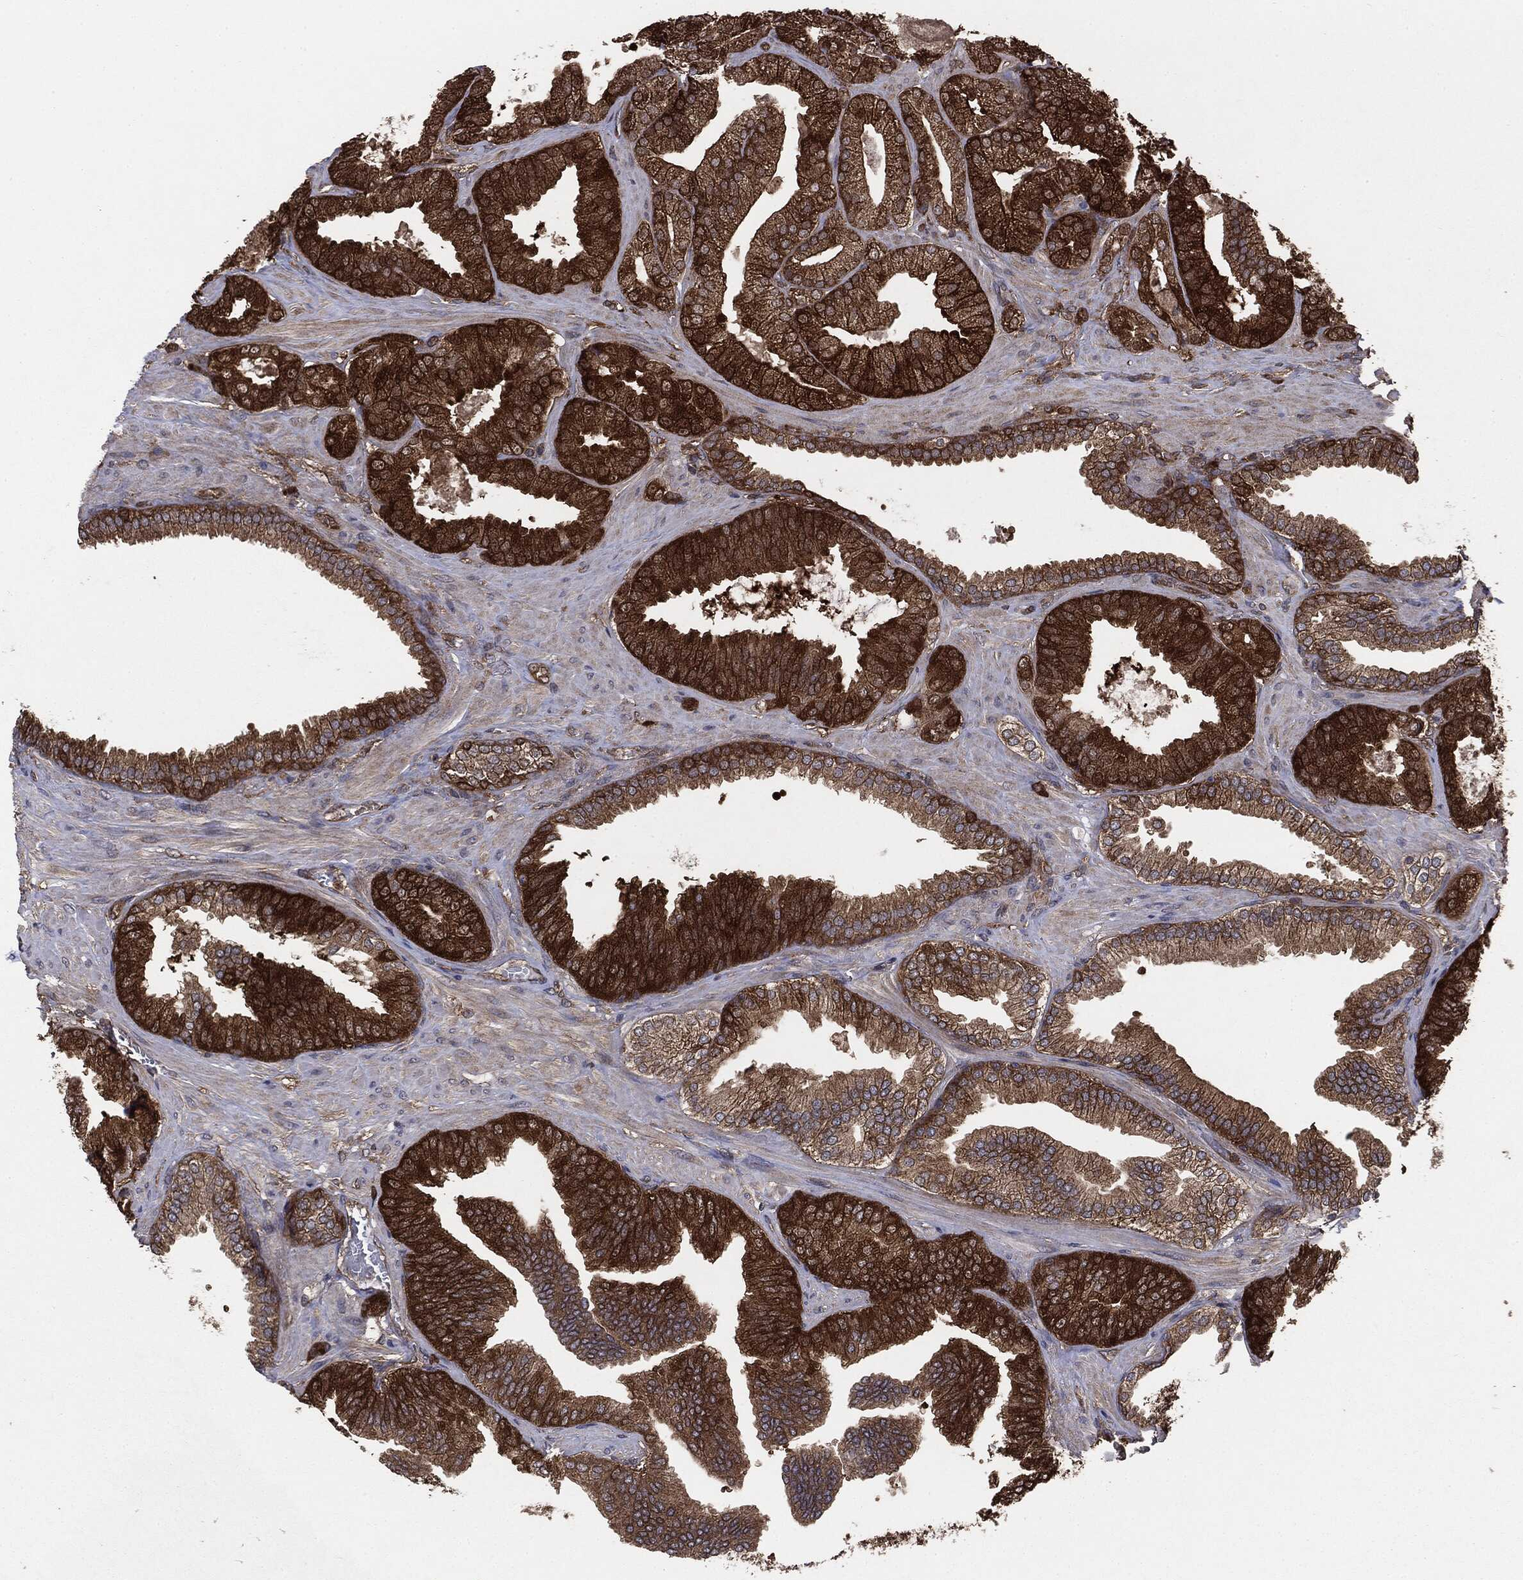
{"staining": {"intensity": "strong", "quantity": ">75%", "location": "cytoplasmic/membranous"}, "tissue": "prostate cancer", "cell_type": "Tumor cells", "image_type": "cancer", "snomed": [{"axis": "morphology", "description": "Adenocarcinoma, High grade"}, {"axis": "topography", "description": "Prostate"}], "caption": "Protein analysis of prostate adenocarcinoma (high-grade) tissue reveals strong cytoplasmic/membranous staining in about >75% of tumor cells.", "gene": "NME1", "patient": {"sex": "male", "age": 68}}